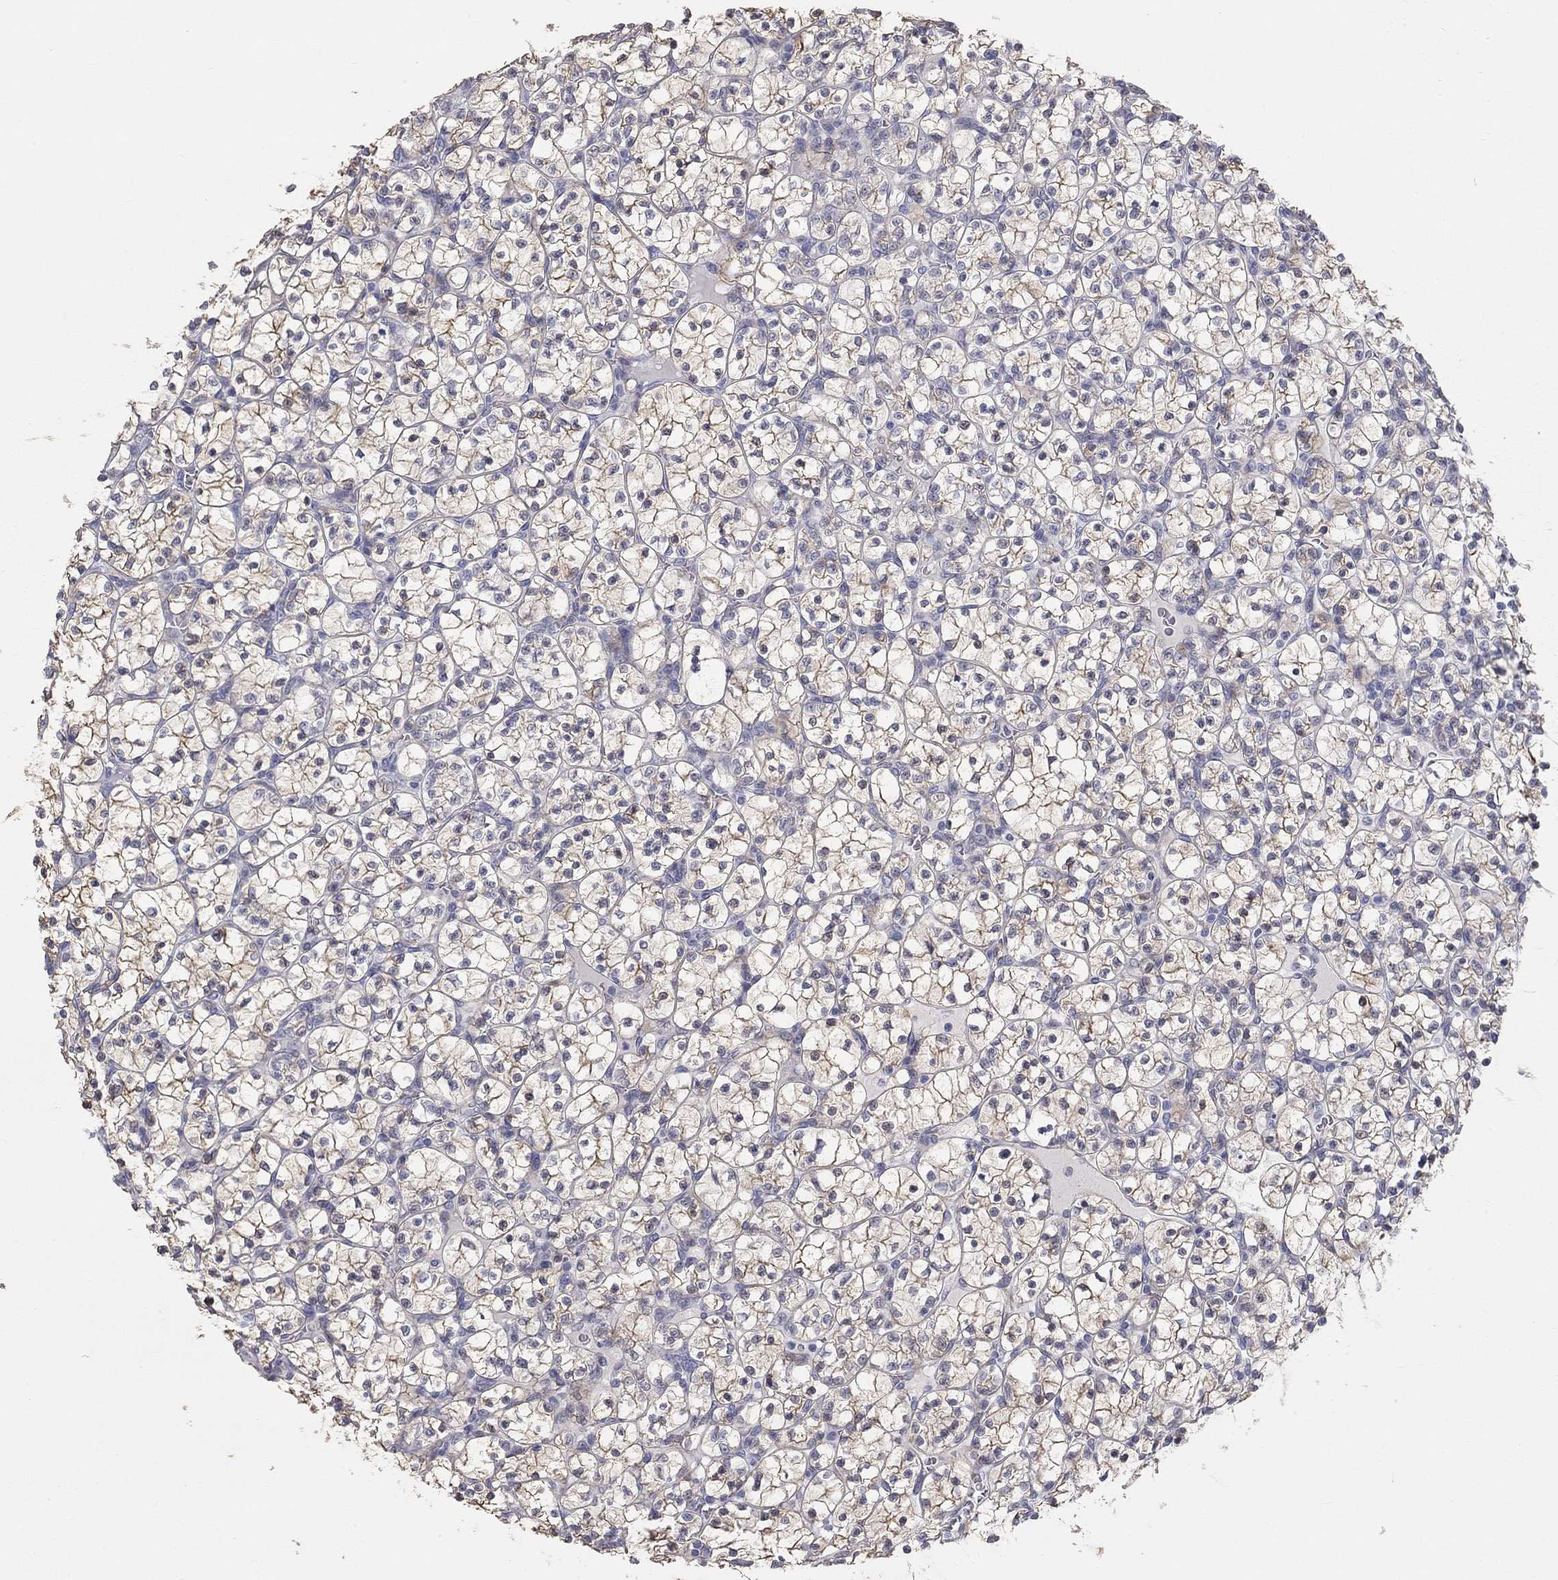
{"staining": {"intensity": "moderate", "quantity": ">75%", "location": "cytoplasmic/membranous"}, "tissue": "renal cancer", "cell_type": "Tumor cells", "image_type": "cancer", "snomed": [{"axis": "morphology", "description": "Adenocarcinoma, NOS"}, {"axis": "topography", "description": "Kidney"}], "caption": "Protein analysis of renal adenocarcinoma tissue displays moderate cytoplasmic/membranous positivity in approximately >75% of tumor cells.", "gene": "PAPSS2", "patient": {"sex": "female", "age": 89}}